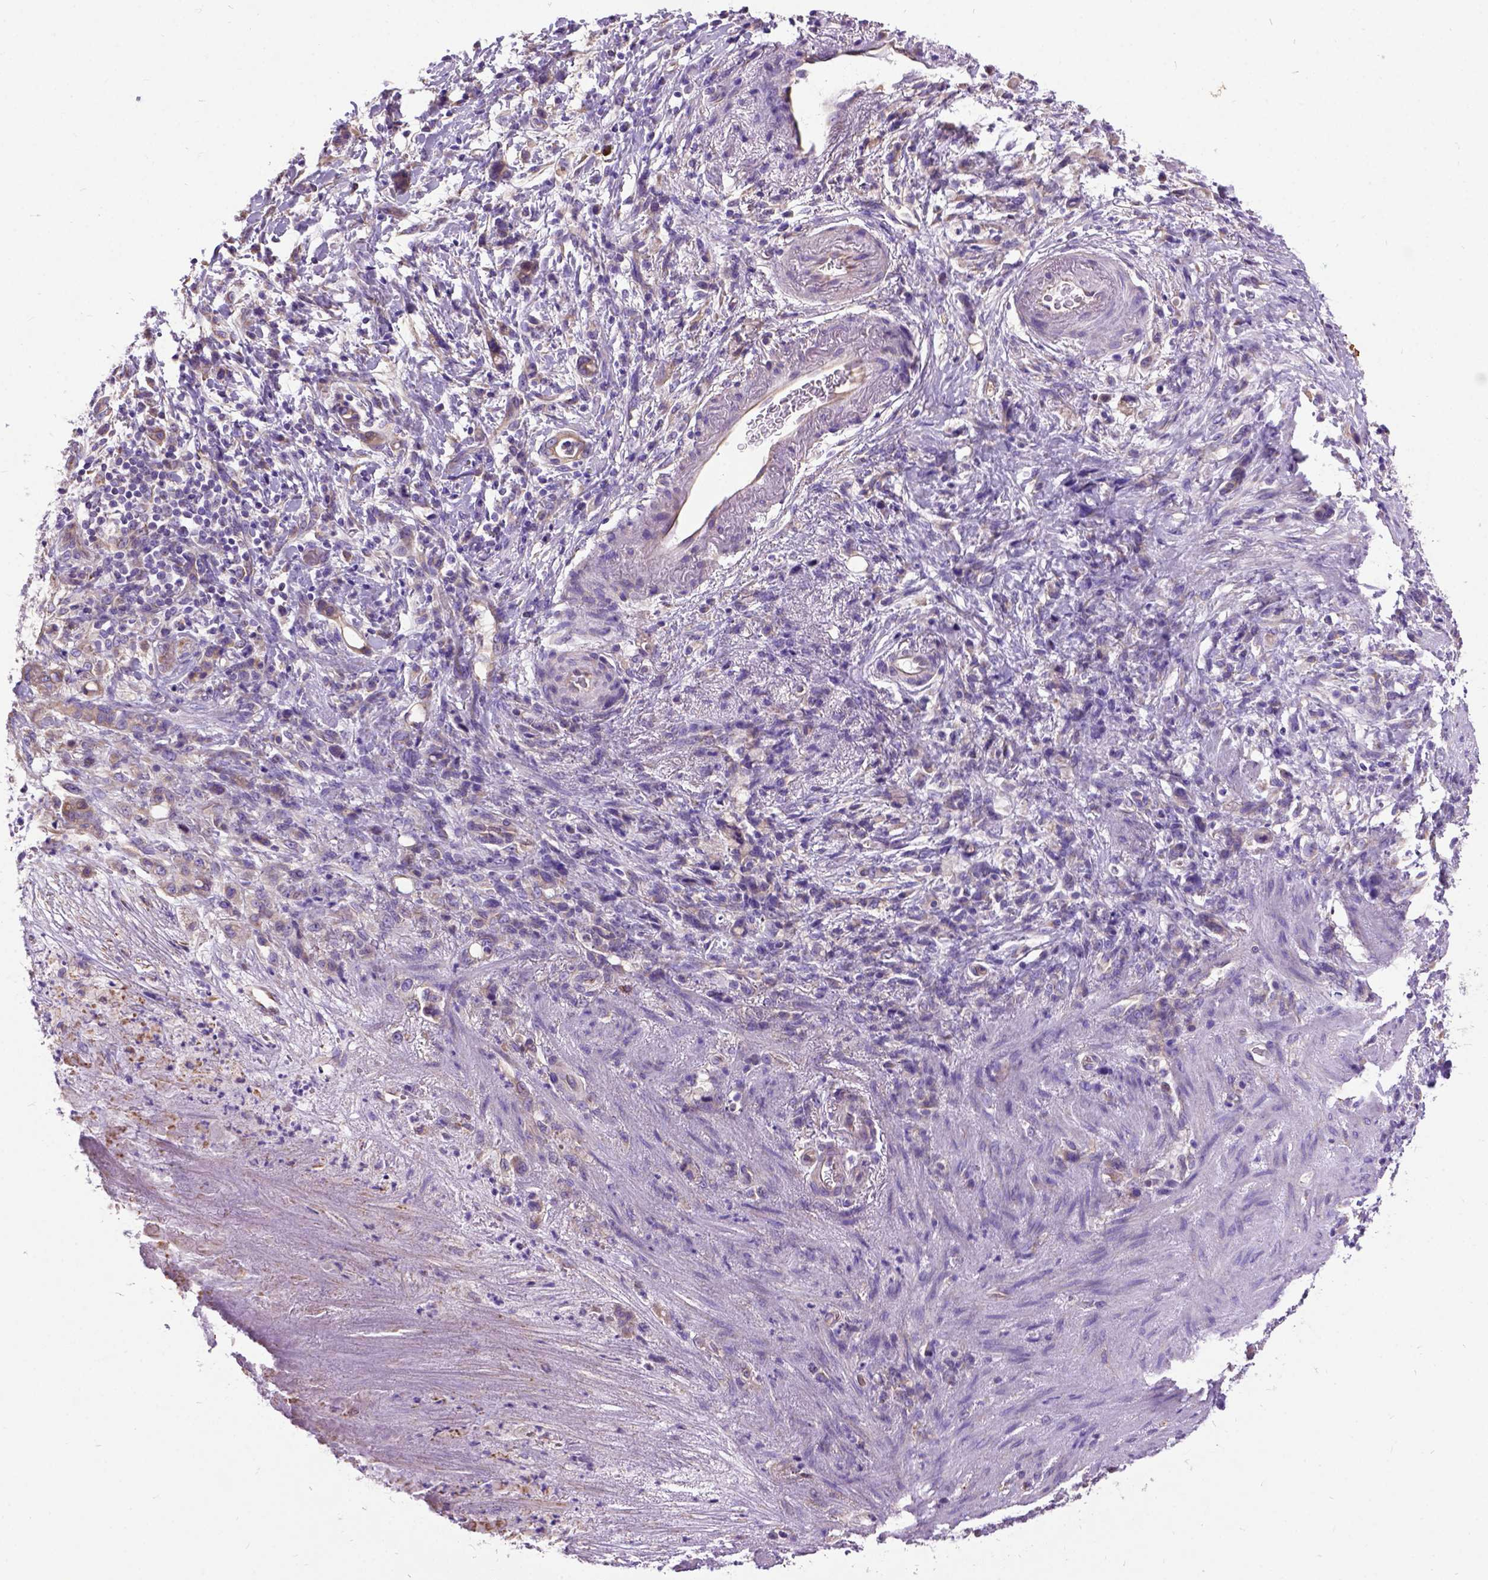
{"staining": {"intensity": "weak", "quantity": ">75%", "location": "cytoplasmic/membranous"}, "tissue": "stomach cancer", "cell_type": "Tumor cells", "image_type": "cancer", "snomed": [{"axis": "morphology", "description": "Adenocarcinoma, NOS"}, {"axis": "topography", "description": "Stomach"}], "caption": "Stomach cancer (adenocarcinoma) tissue displays weak cytoplasmic/membranous positivity in approximately >75% of tumor cells, visualized by immunohistochemistry.", "gene": "CFAP54", "patient": {"sex": "female", "age": 84}}